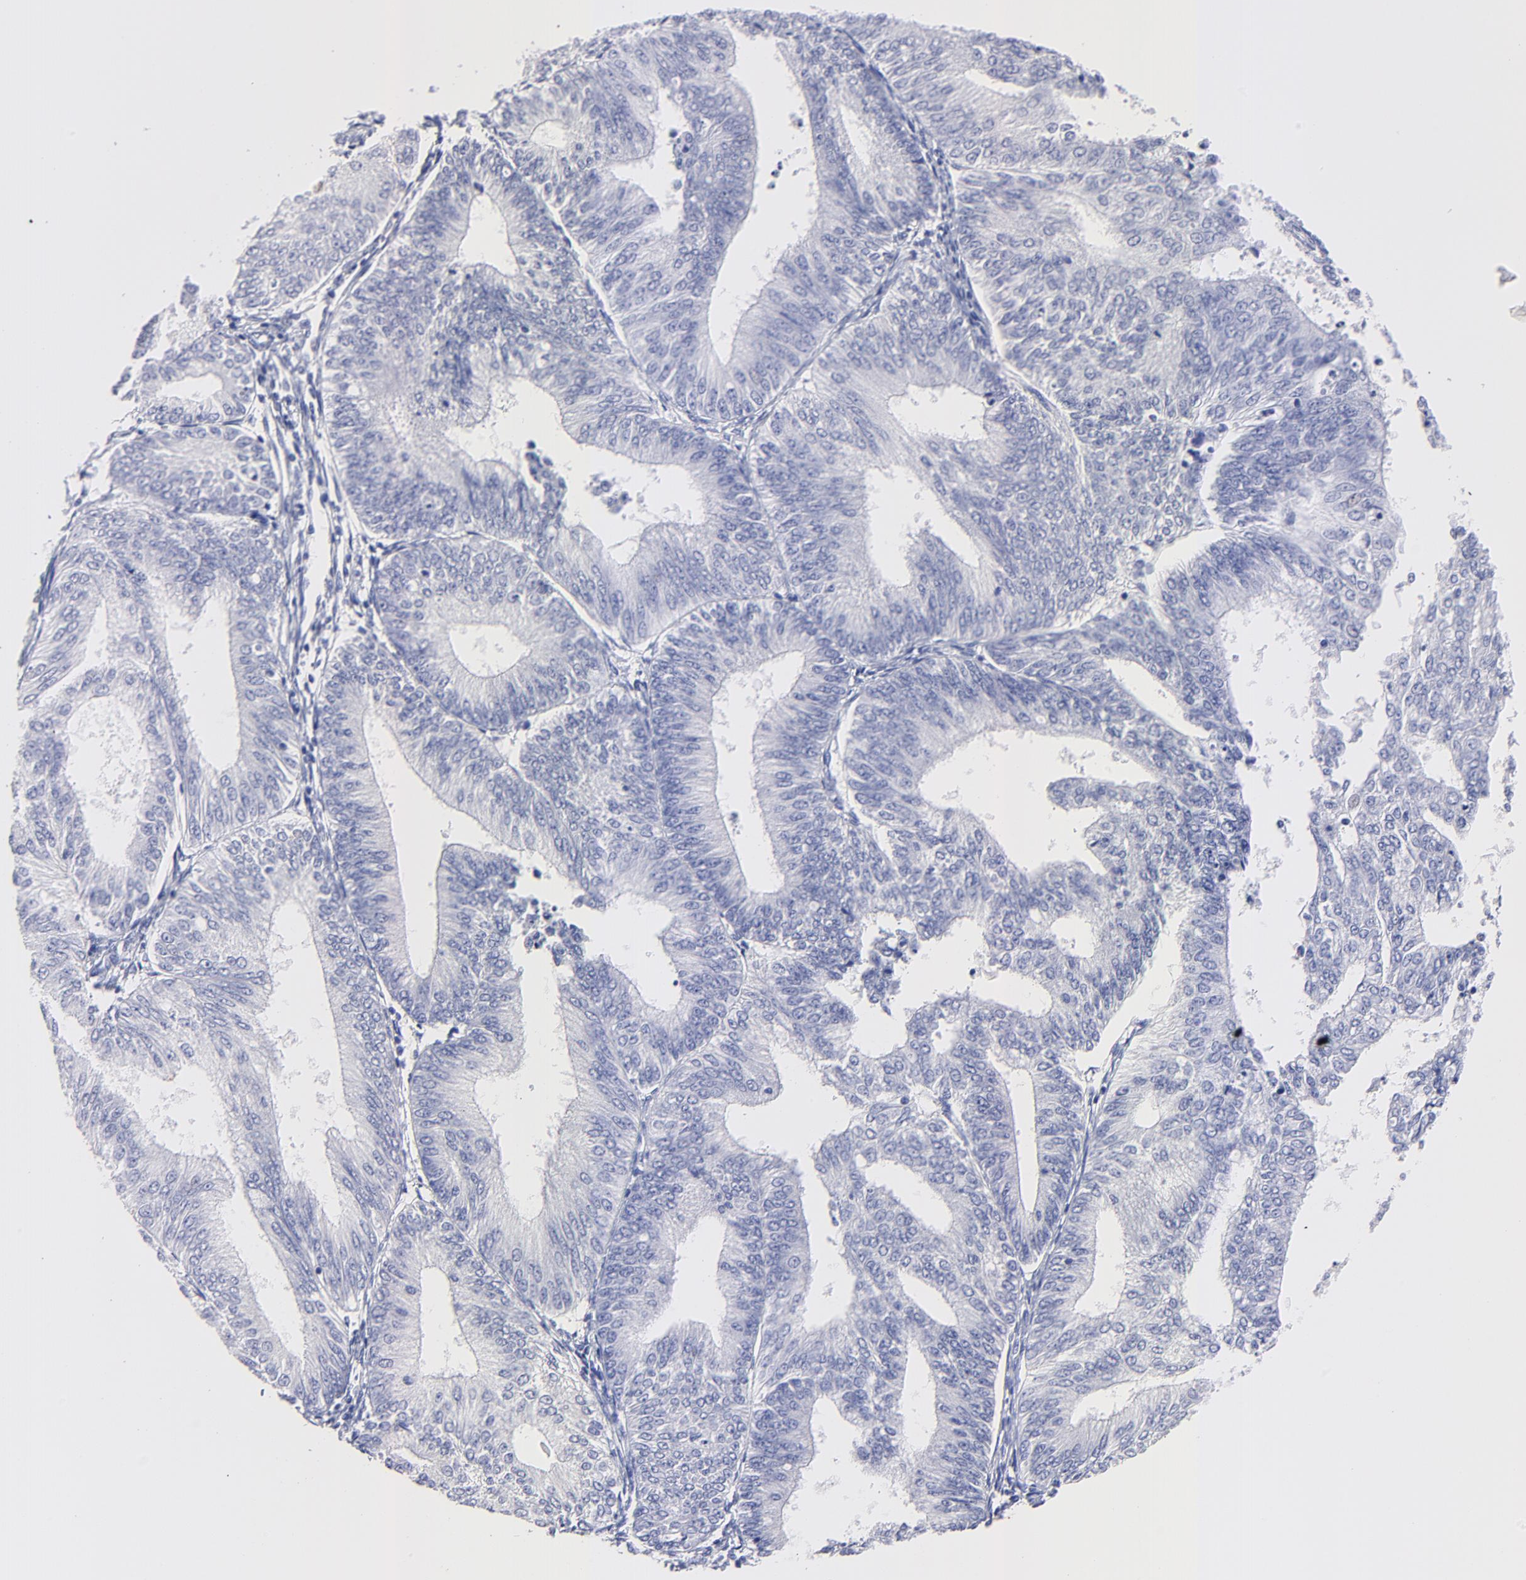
{"staining": {"intensity": "negative", "quantity": "none", "location": "none"}, "tissue": "endometrial cancer", "cell_type": "Tumor cells", "image_type": "cancer", "snomed": [{"axis": "morphology", "description": "Adenocarcinoma, NOS"}, {"axis": "topography", "description": "Endometrium"}], "caption": "Histopathology image shows no significant protein expression in tumor cells of endometrial cancer (adenocarcinoma).", "gene": "HORMAD2", "patient": {"sex": "female", "age": 55}}